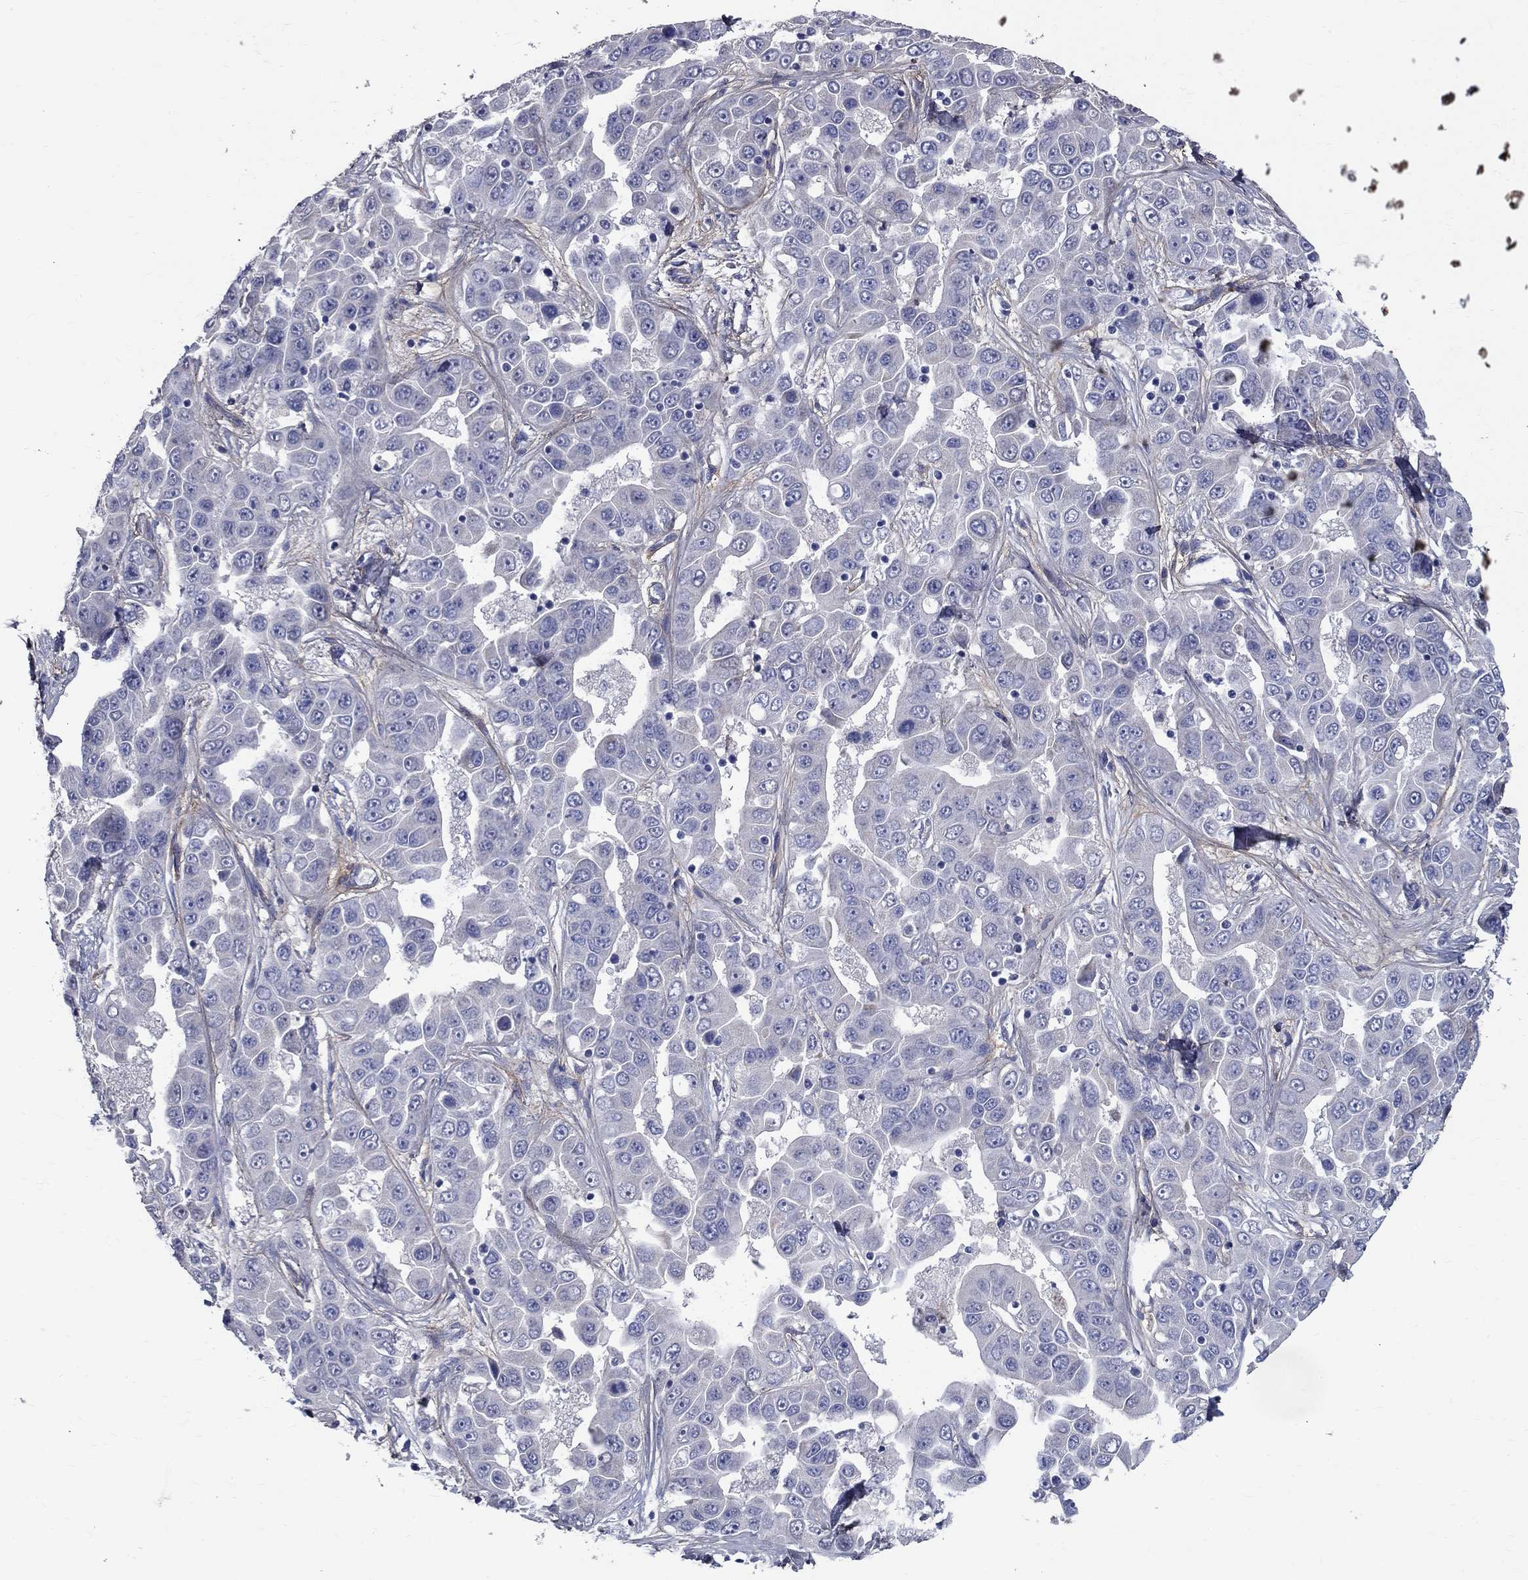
{"staining": {"intensity": "negative", "quantity": "none", "location": "none"}, "tissue": "liver cancer", "cell_type": "Tumor cells", "image_type": "cancer", "snomed": [{"axis": "morphology", "description": "Cholangiocarcinoma"}, {"axis": "topography", "description": "Liver"}], "caption": "Human liver cholangiocarcinoma stained for a protein using IHC displays no staining in tumor cells.", "gene": "ANXA10", "patient": {"sex": "female", "age": 52}}